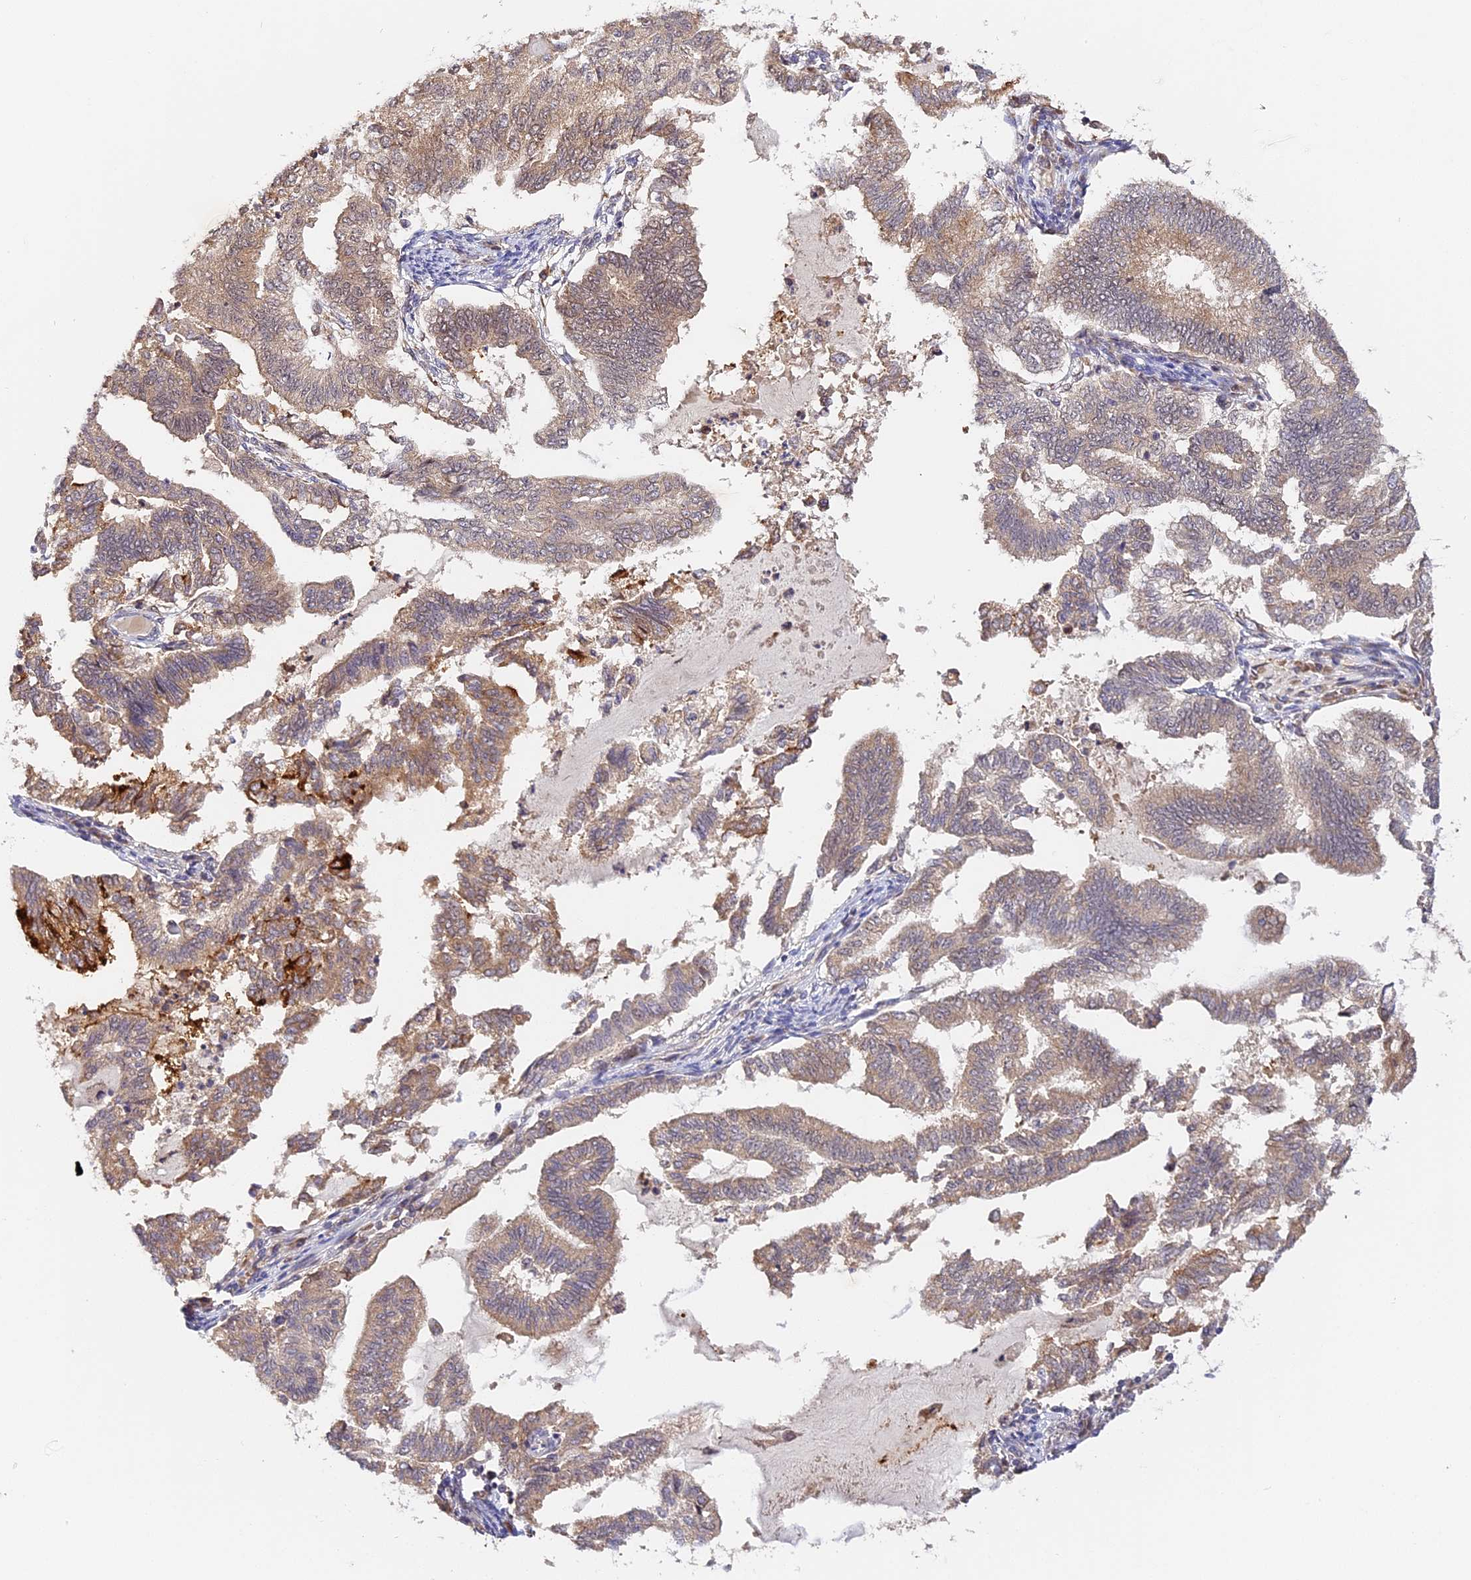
{"staining": {"intensity": "weak", "quantity": "25%-75%", "location": "cytoplasmic/membranous"}, "tissue": "endometrial cancer", "cell_type": "Tumor cells", "image_type": "cancer", "snomed": [{"axis": "morphology", "description": "Adenocarcinoma, NOS"}, {"axis": "topography", "description": "Endometrium"}], "caption": "The immunohistochemical stain highlights weak cytoplasmic/membranous positivity in tumor cells of adenocarcinoma (endometrial) tissue. (Brightfield microscopy of DAB IHC at high magnification).", "gene": "IMPACT", "patient": {"sex": "female", "age": 79}}